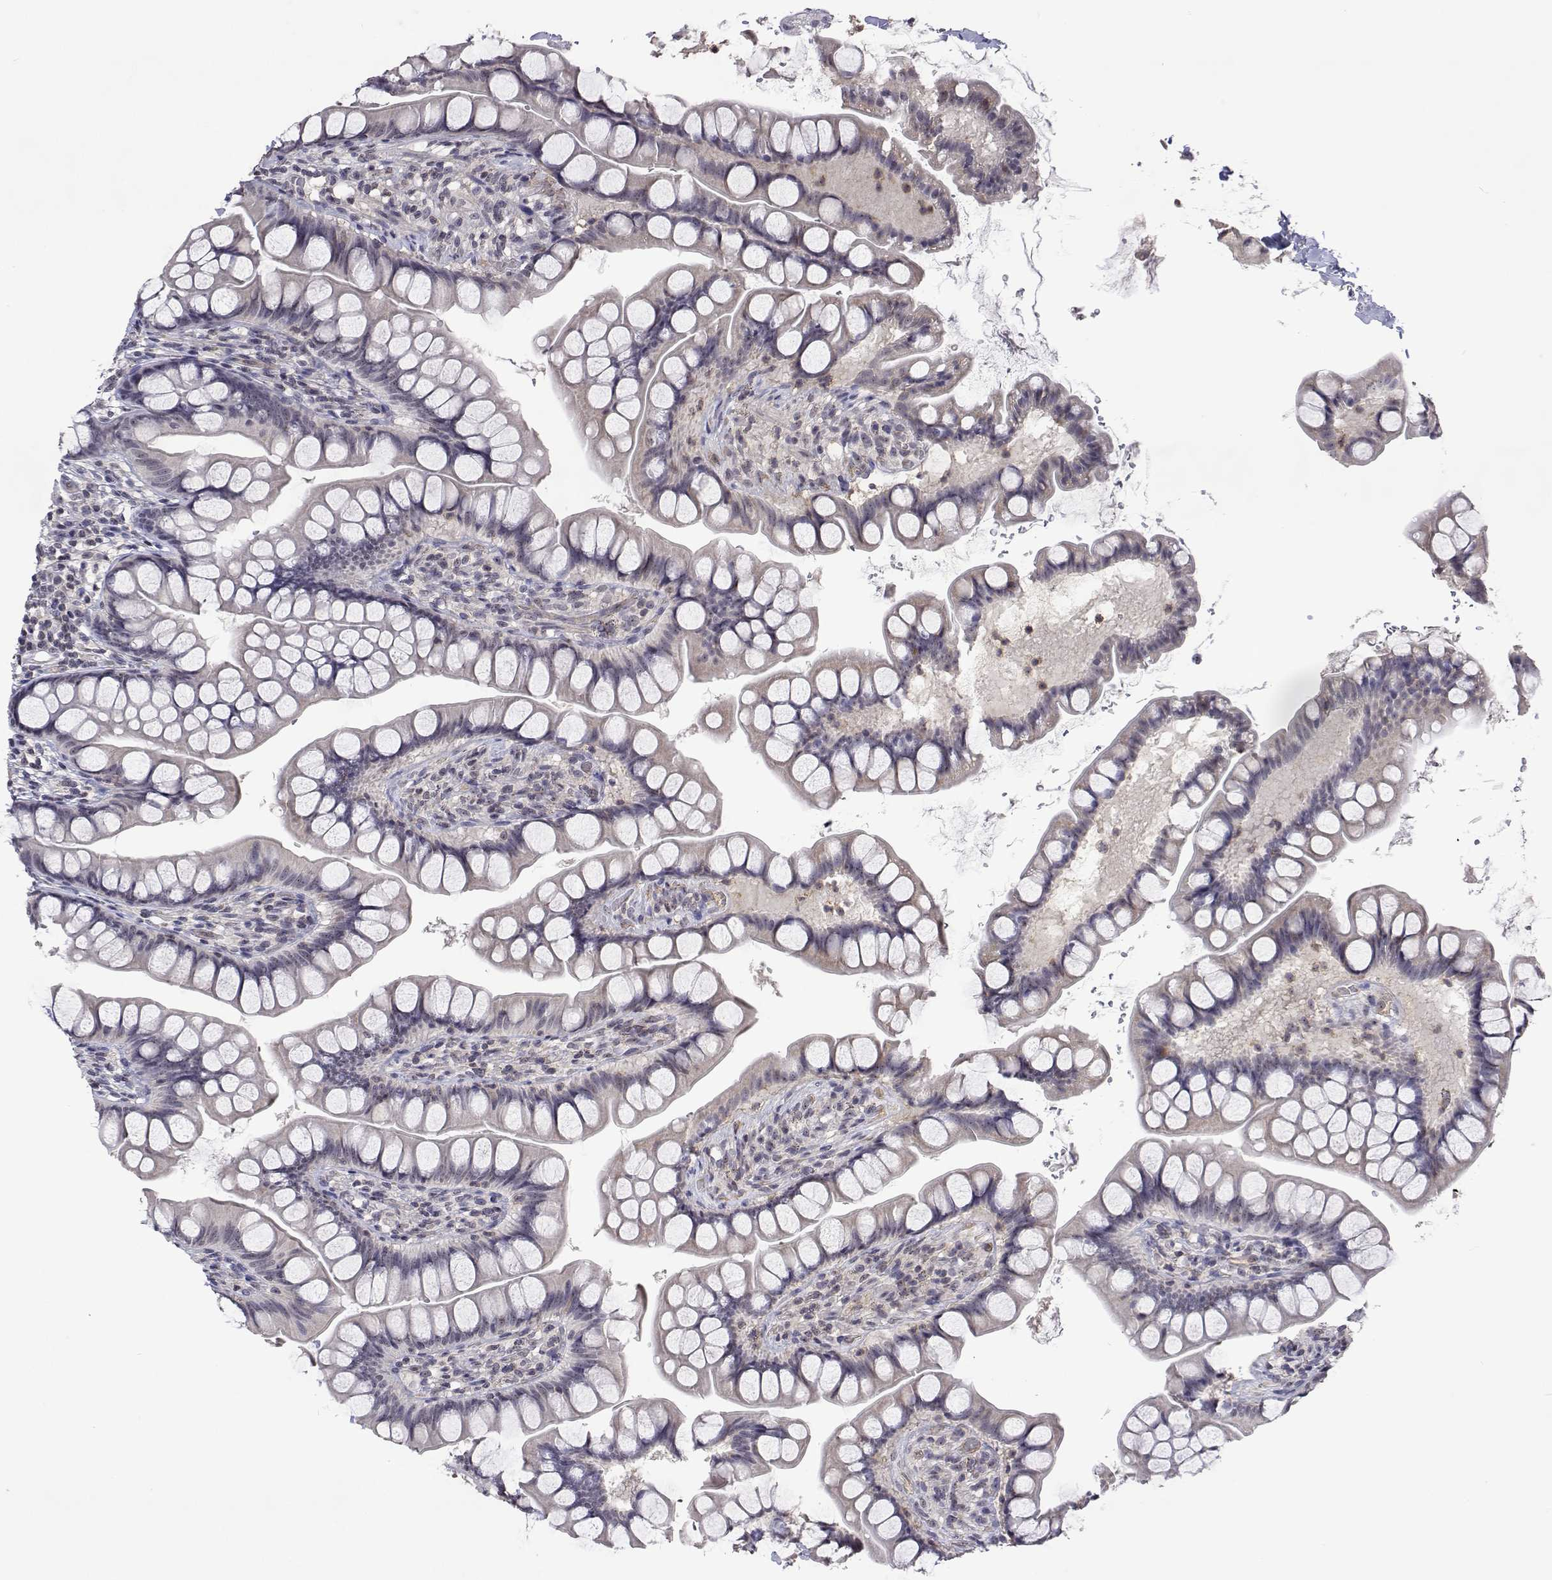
{"staining": {"intensity": "moderate", "quantity": "25%-75%", "location": "nuclear"}, "tissue": "small intestine", "cell_type": "Glandular cells", "image_type": "normal", "snomed": [{"axis": "morphology", "description": "Normal tissue, NOS"}, {"axis": "topography", "description": "Small intestine"}], "caption": "Immunohistochemical staining of benign small intestine reveals moderate nuclear protein expression in approximately 25%-75% of glandular cells. The protein of interest is shown in brown color, while the nuclei are stained blue.", "gene": "NHP2", "patient": {"sex": "male", "age": 70}}